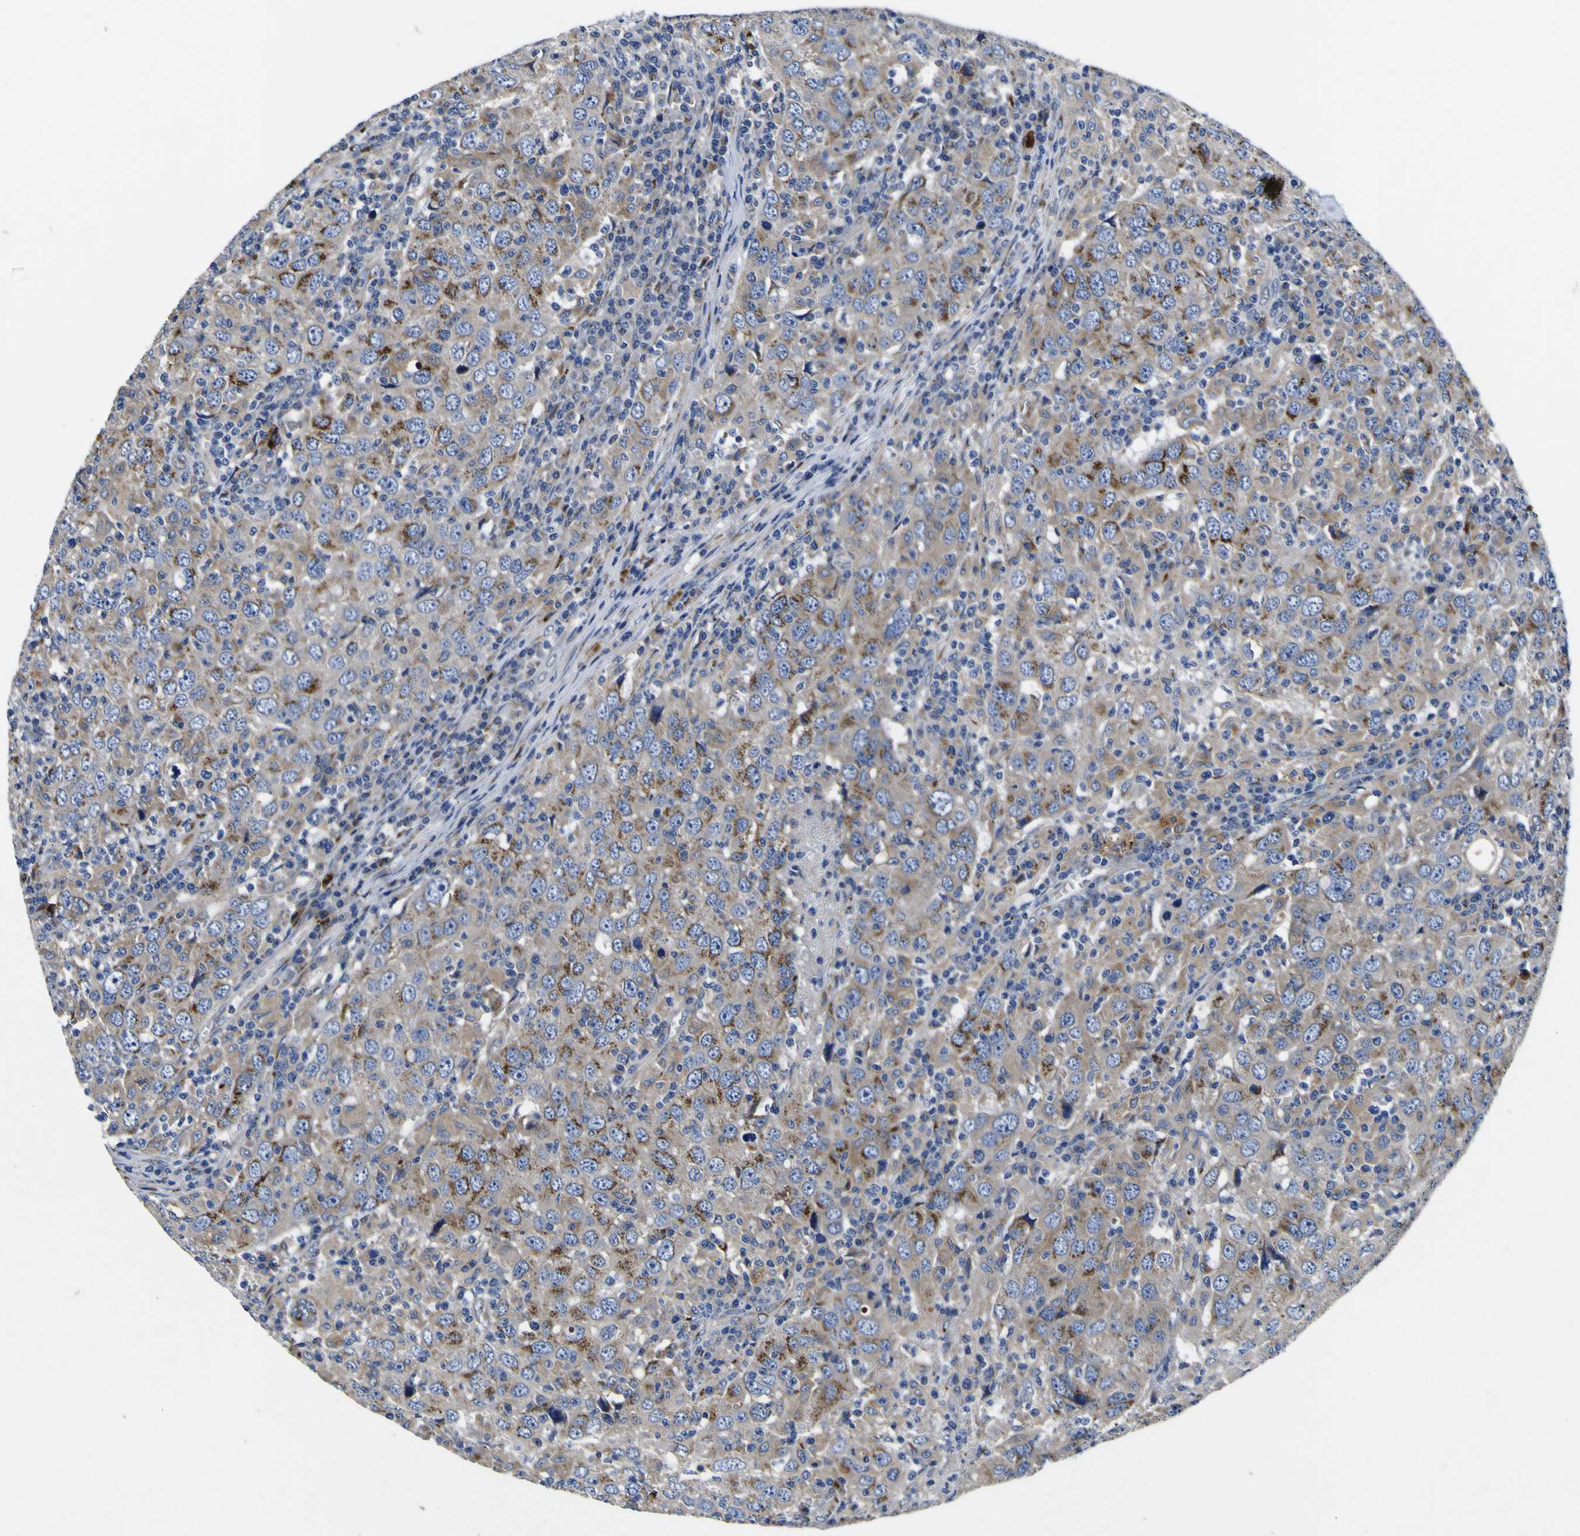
{"staining": {"intensity": "moderate", "quantity": ">75%", "location": "cytoplasmic/membranous"}, "tissue": "head and neck cancer", "cell_type": "Tumor cells", "image_type": "cancer", "snomed": [{"axis": "morphology", "description": "Adenocarcinoma, NOS"}, {"axis": "topography", "description": "Salivary gland"}, {"axis": "topography", "description": "Head-Neck"}], "caption": "Protein staining of head and neck cancer tissue shows moderate cytoplasmic/membranous expression in approximately >75% of tumor cells.", "gene": "COA1", "patient": {"sex": "female", "age": 65}}